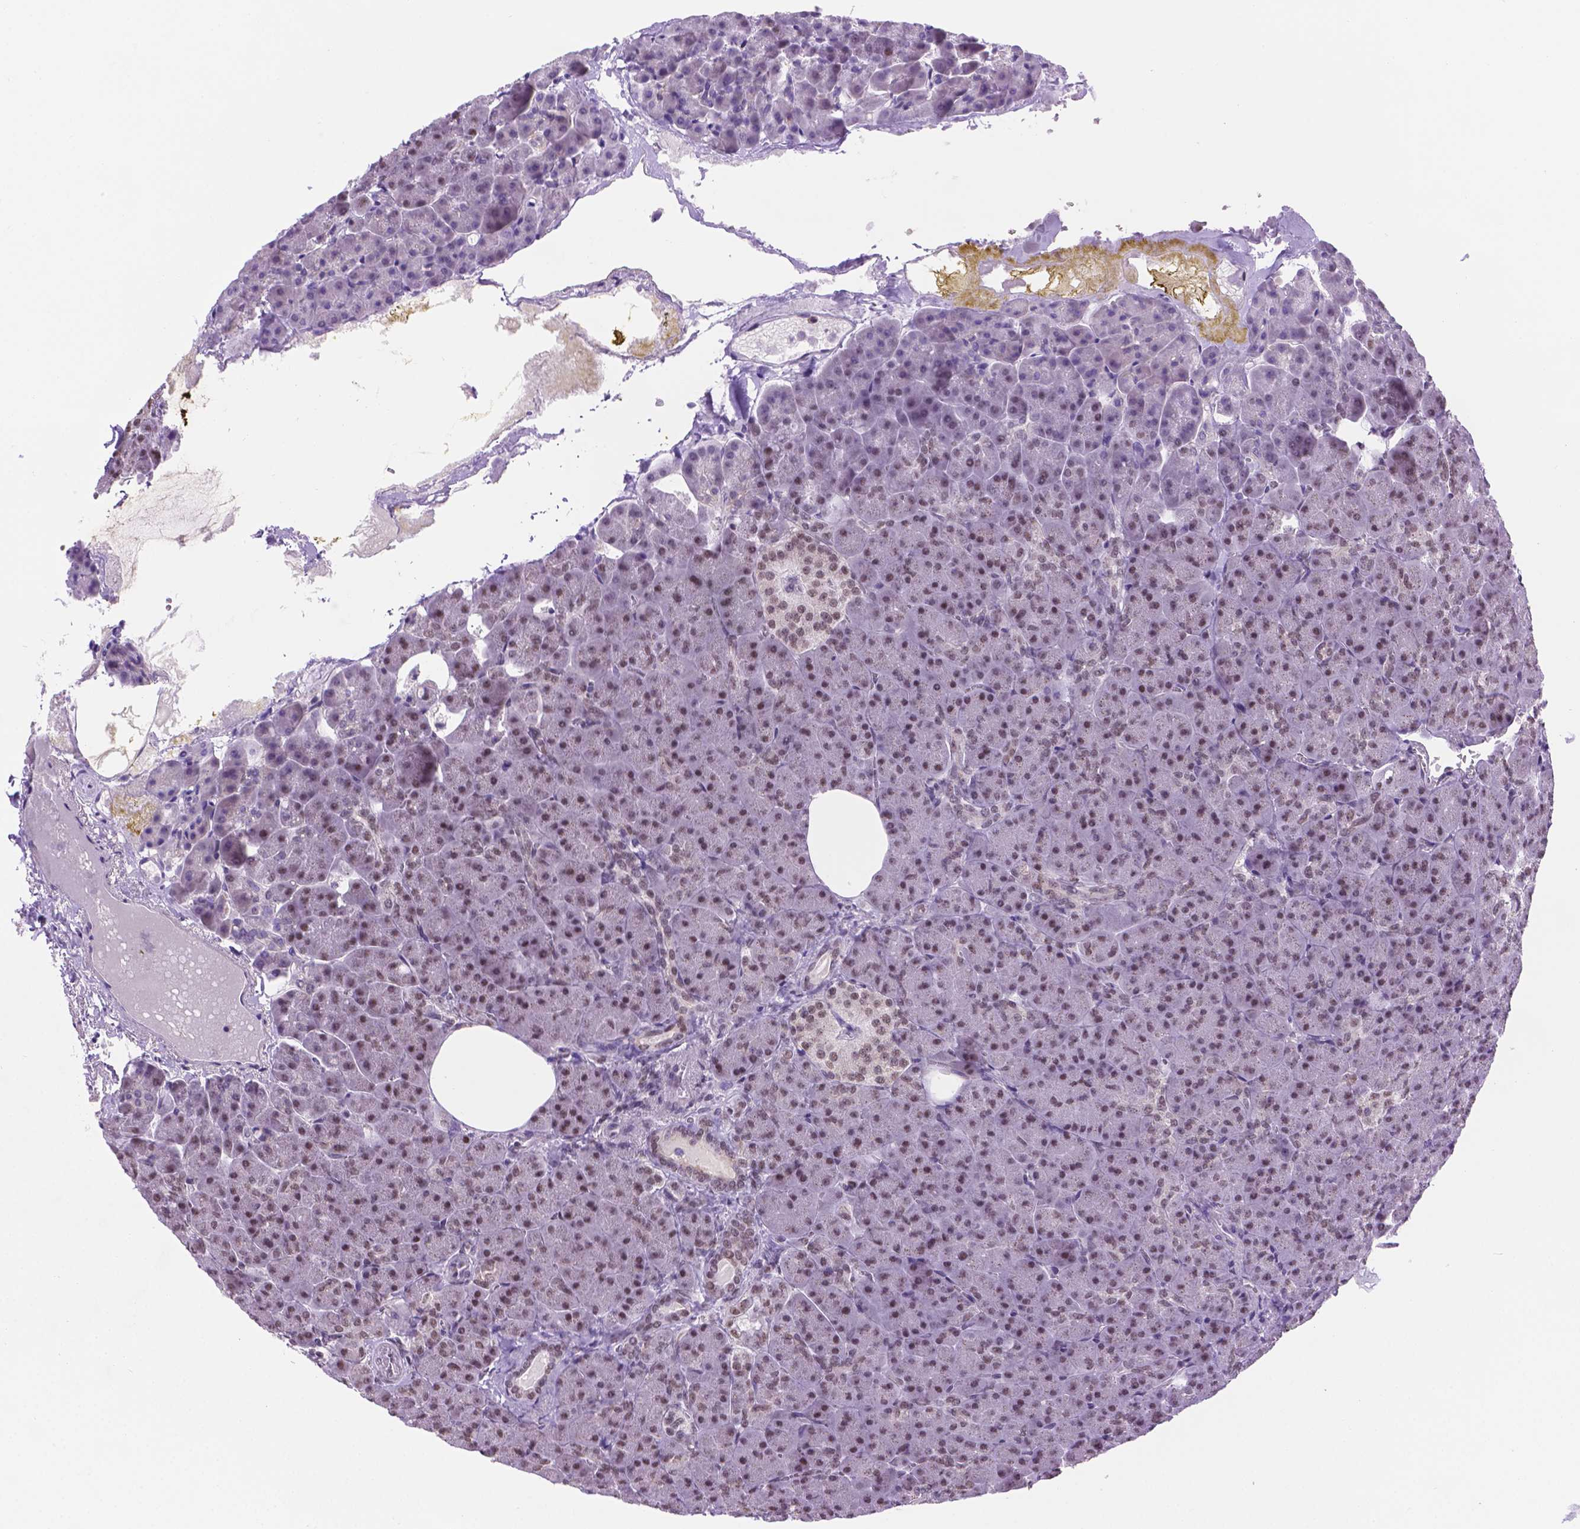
{"staining": {"intensity": "weak", "quantity": ">75%", "location": "nuclear"}, "tissue": "pancreas", "cell_type": "Exocrine glandular cells", "image_type": "normal", "snomed": [{"axis": "morphology", "description": "Normal tissue, NOS"}, {"axis": "topography", "description": "Pancreas"}], "caption": "Immunohistochemical staining of normal human pancreas displays low levels of weak nuclear positivity in about >75% of exocrine glandular cells. (DAB IHC, brown staining for protein, blue staining for nuclei).", "gene": "ABI2", "patient": {"sex": "female", "age": 74}}